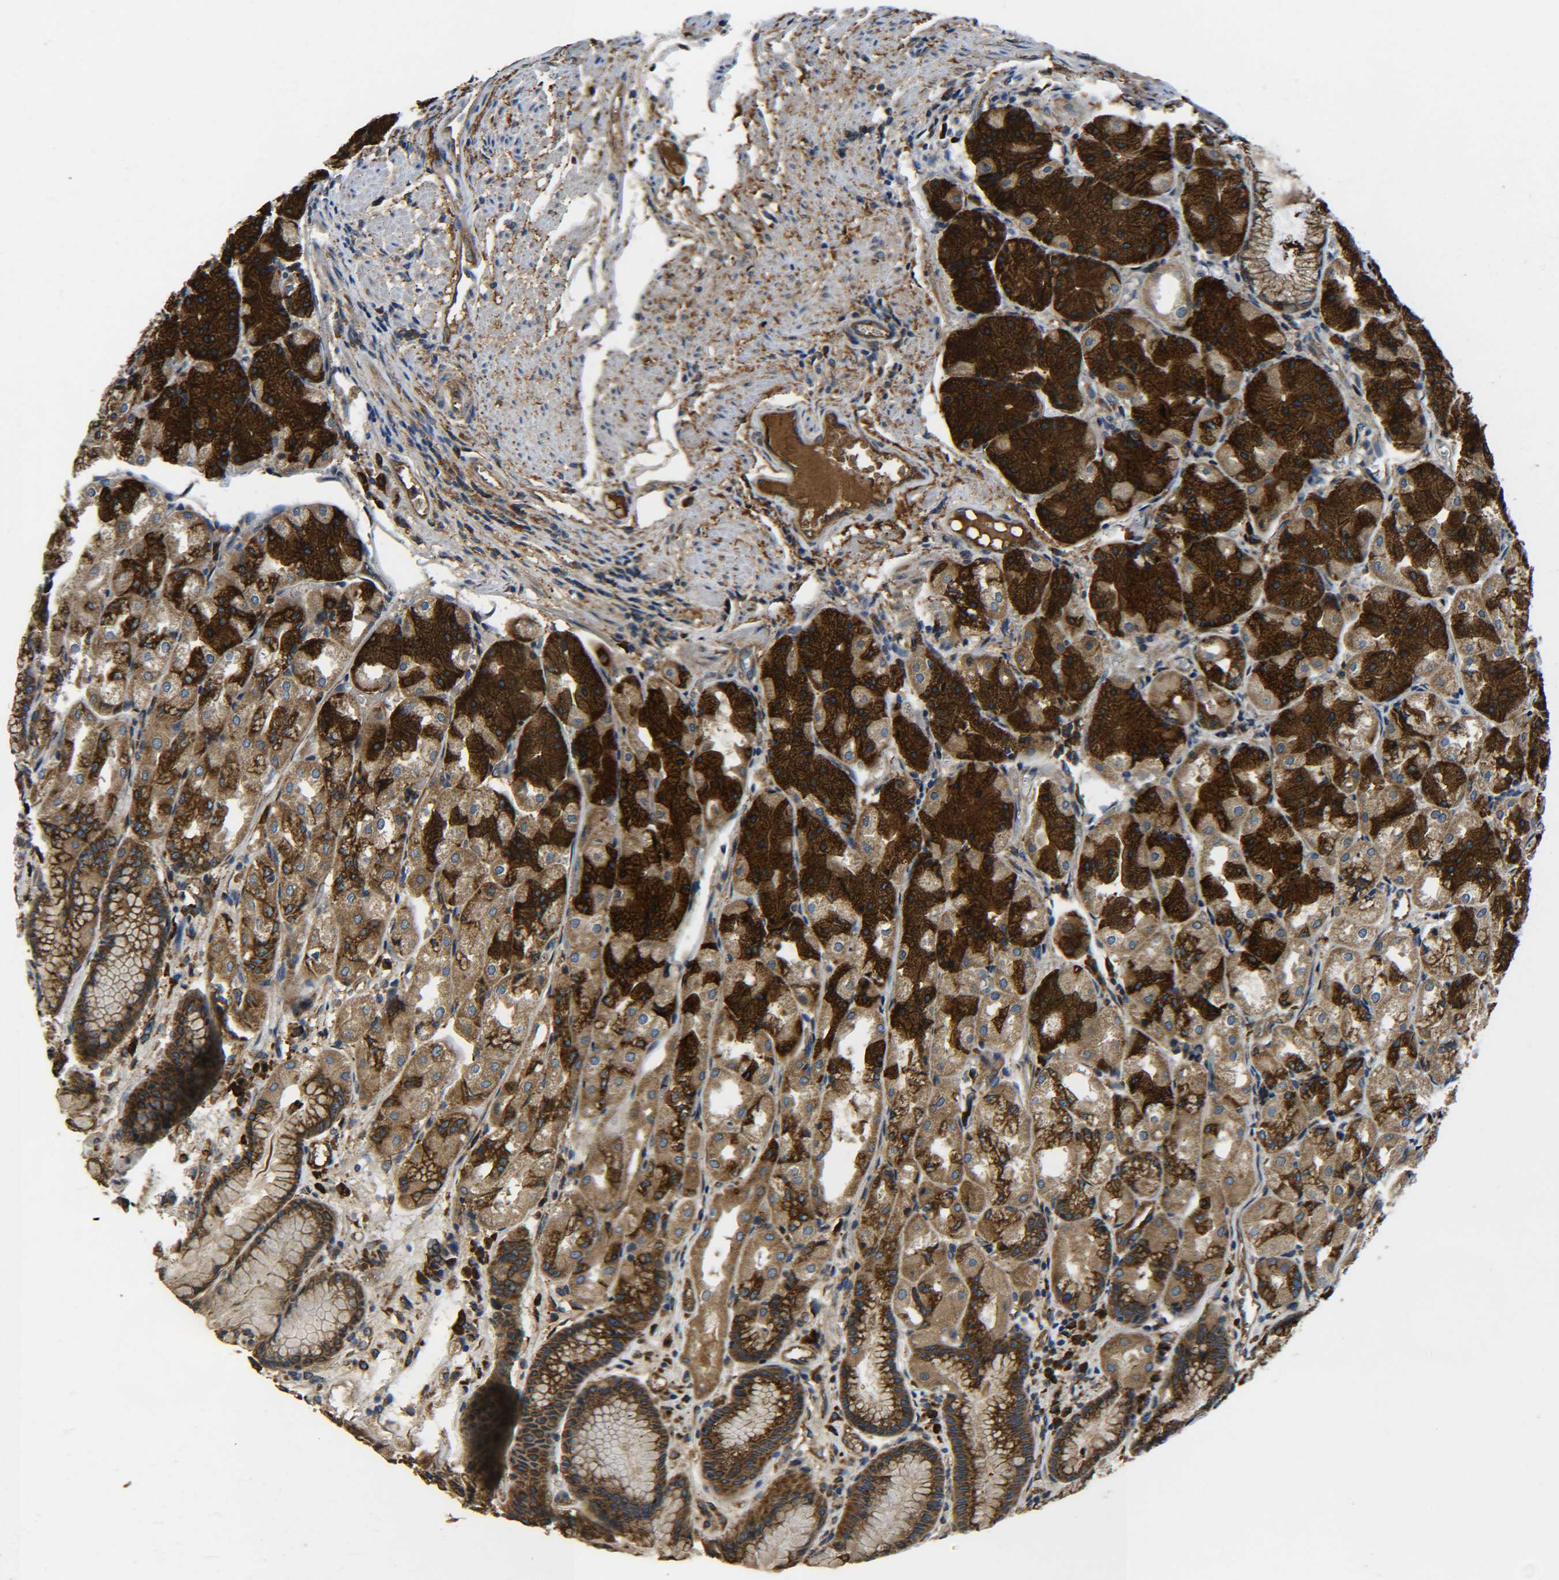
{"staining": {"intensity": "strong", "quantity": ">75%", "location": "cytoplasmic/membranous"}, "tissue": "stomach", "cell_type": "Glandular cells", "image_type": "normal", "snomed": [{"axis": "morphology", "description": "Normal tissue, NOS"}, {"axis": "topography", "description": "Stomach, upper"}], "caption": "Protein expression by IHC exhibits strong cytoplasmic/membranous expression in about >75% of glandular cells in unremarkable stomach. The staining was performed using DAB (3,3'-diaminobenzidine) to visualize the protein expression in brown, while the nuclei were stained in blue with hematoxylin (Magnification: 20x).", "gene": "PREB", "patient": {"sex": "male", "age": 72}}